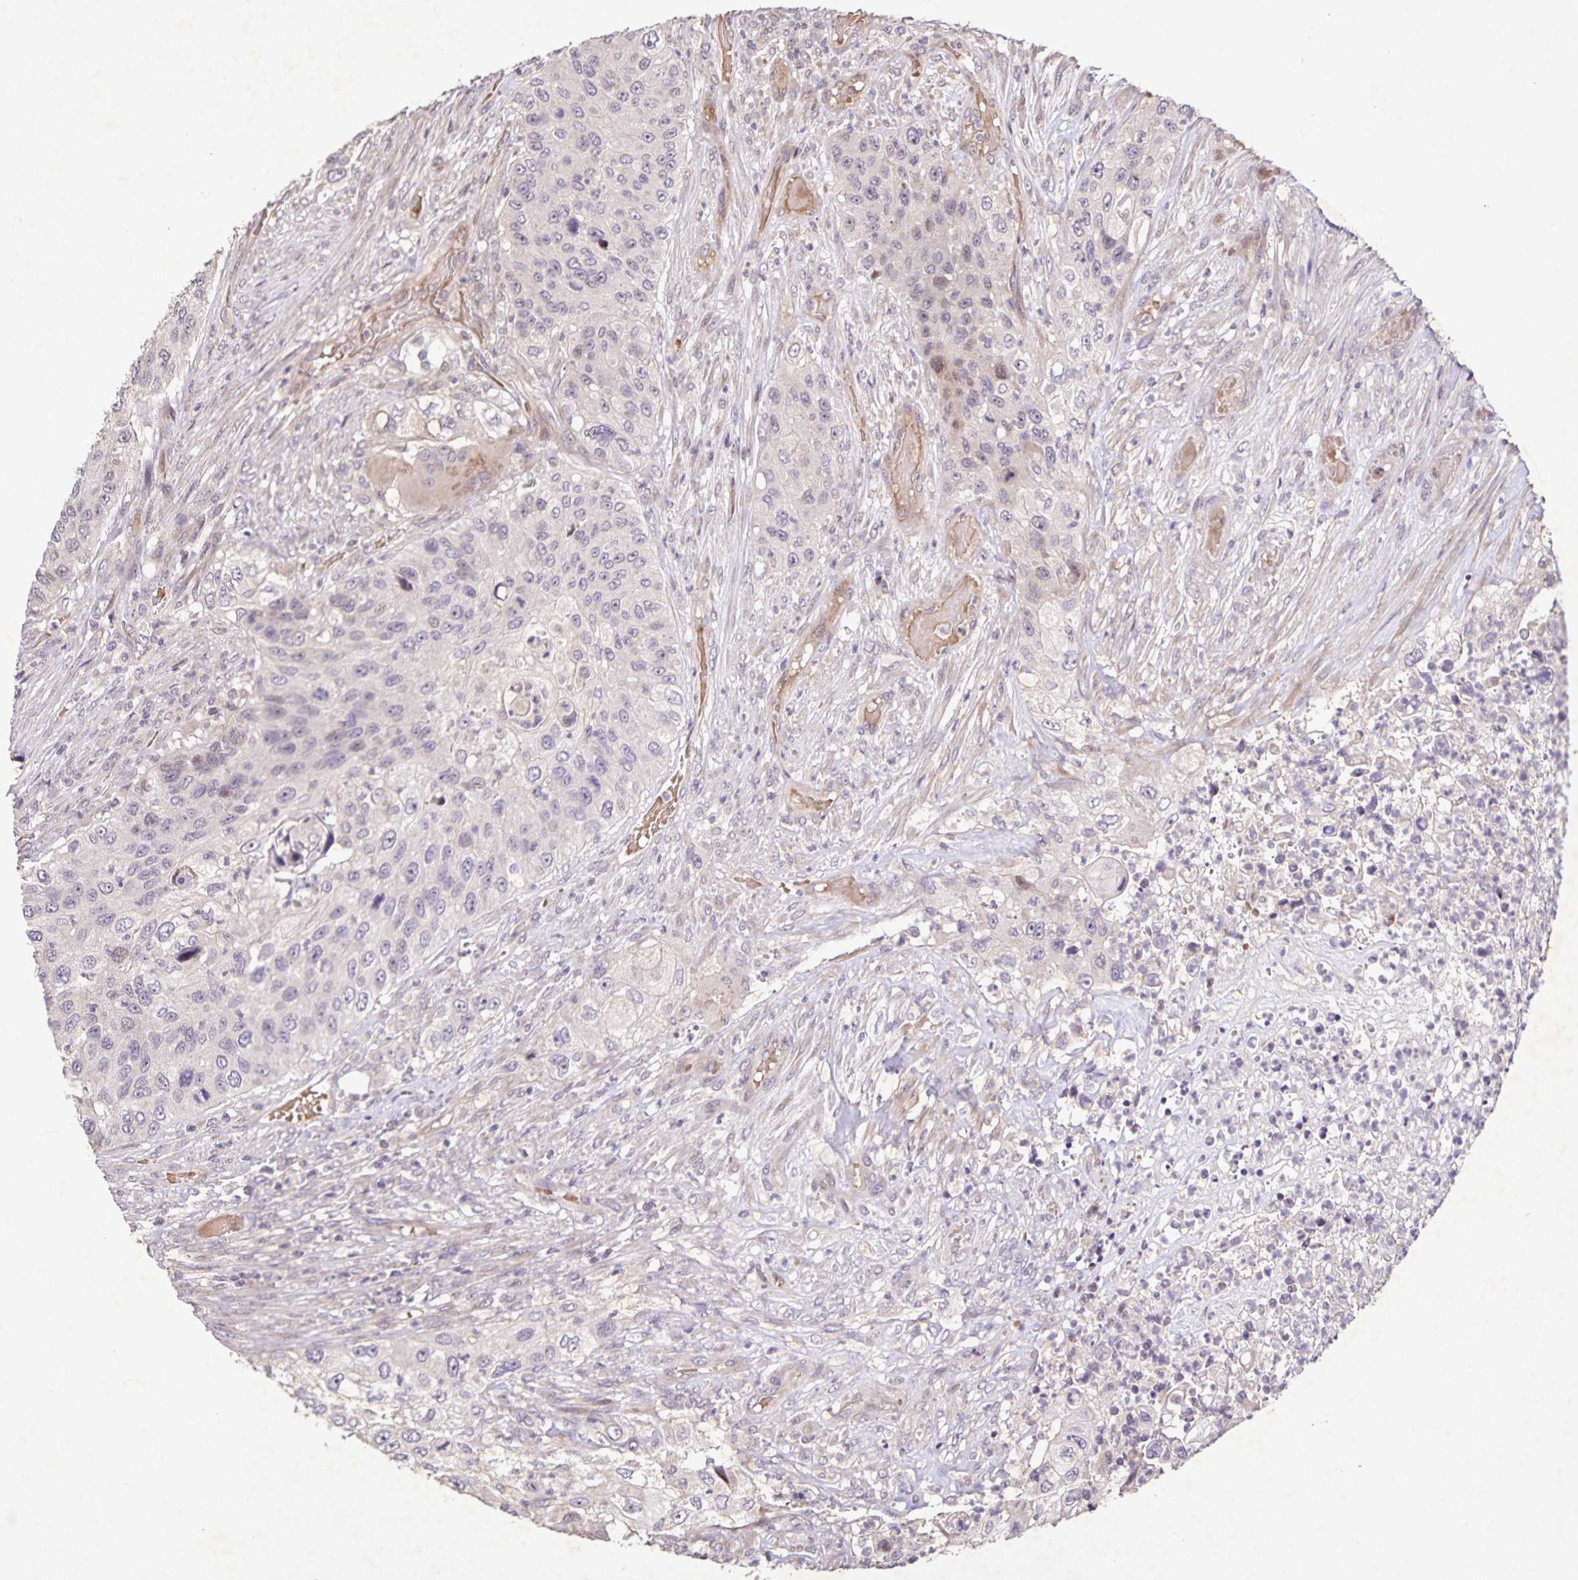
{"staining": {"intensity": "weak", "quantity": "<25%", "location": "nuclear"}, "tissue": "urothelial cancer", "cell_type": "Tumor cells", "image_type": "cancer", "snomed": [{"axis": "morphology", "description": "Urothelial carcinoma, High grade"}, {"axis": "topography", "description": "Urinary bladder"}], "caption": "An image of human urothelial cancer is negative for staining in tumor cells.", "gene": "GDF2", "patient": {"sex": "female", "age": 60}}